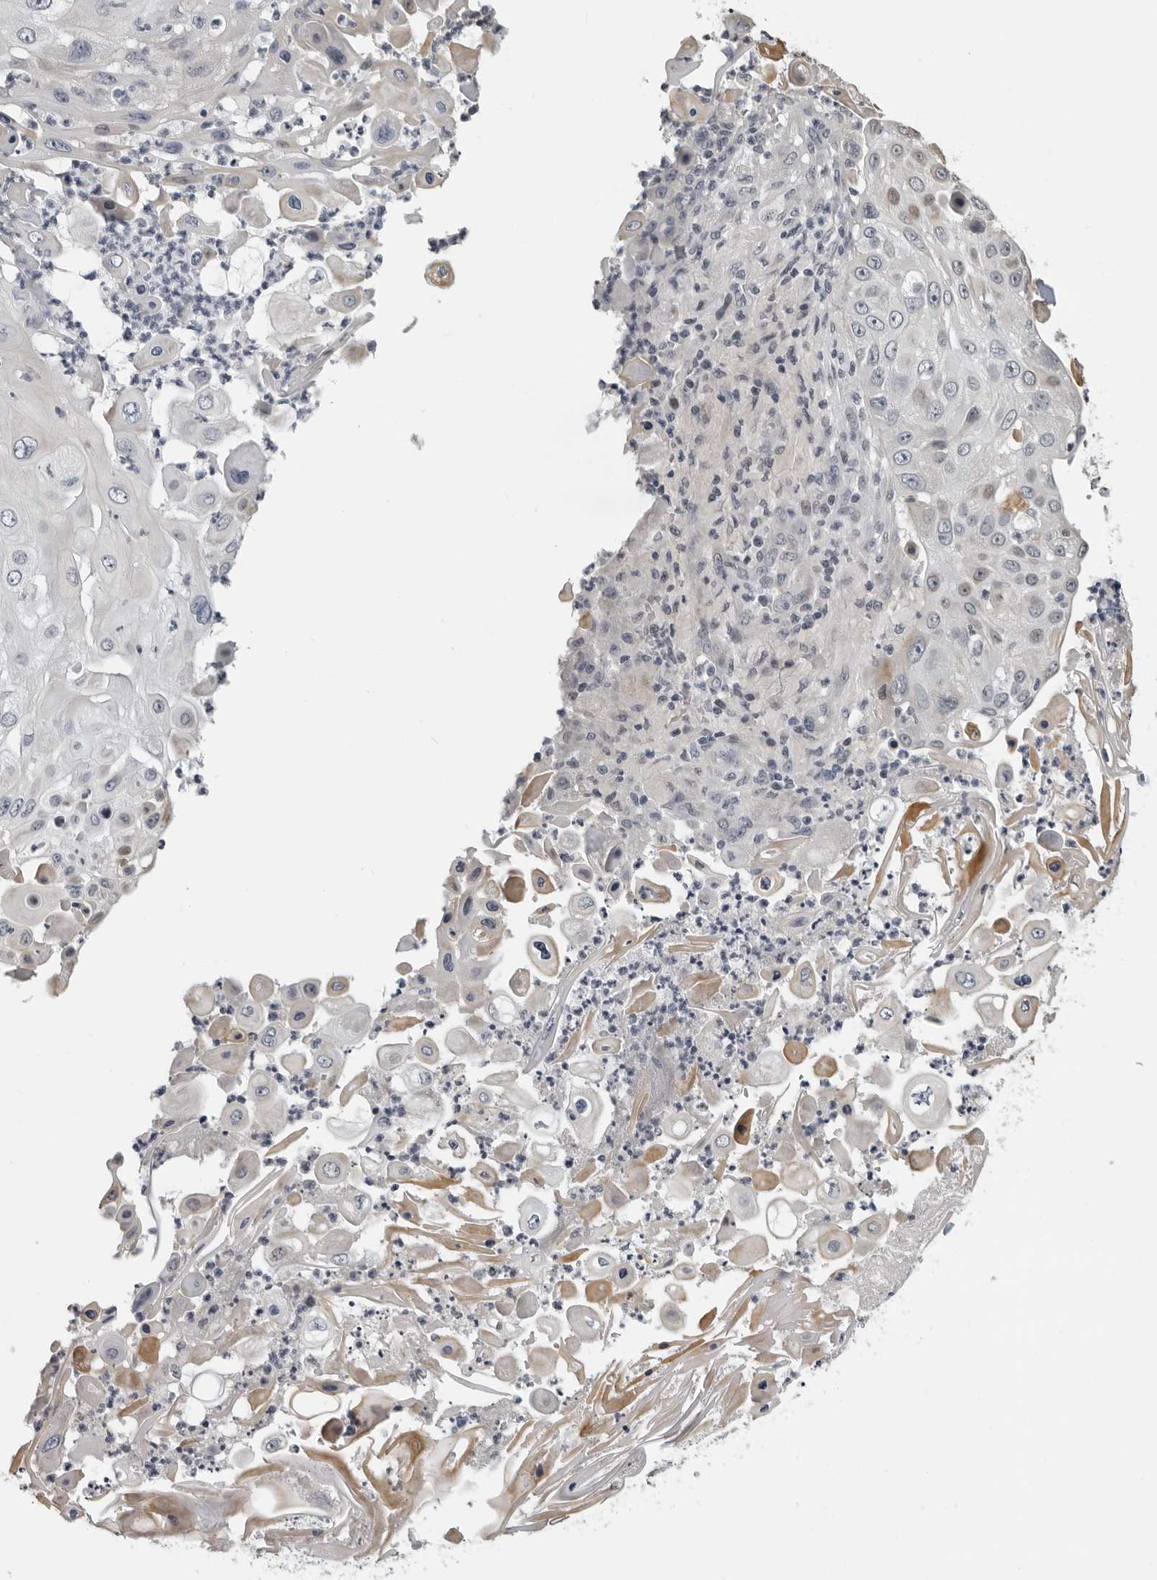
{"staining": {"intensity": "negative", "quantity": "none", "location": "none"}, "tissue": "skin cancer", "cell_type": "Tumor cells", "image_type": "cancer", "snomed": [{"axis": "morphology", "description": "Squamous cell carcinoma, NOS"}, {"axis": "topography", "description": "Skin"}], "caption": "High power microscopy micrograph of an immunohistochemistry image of squamous cell carcinoma (skin), revealing no significant expression in tumor cells.", "gene": "PRRX2", "patient": {"sex": "female", "age": 44}}